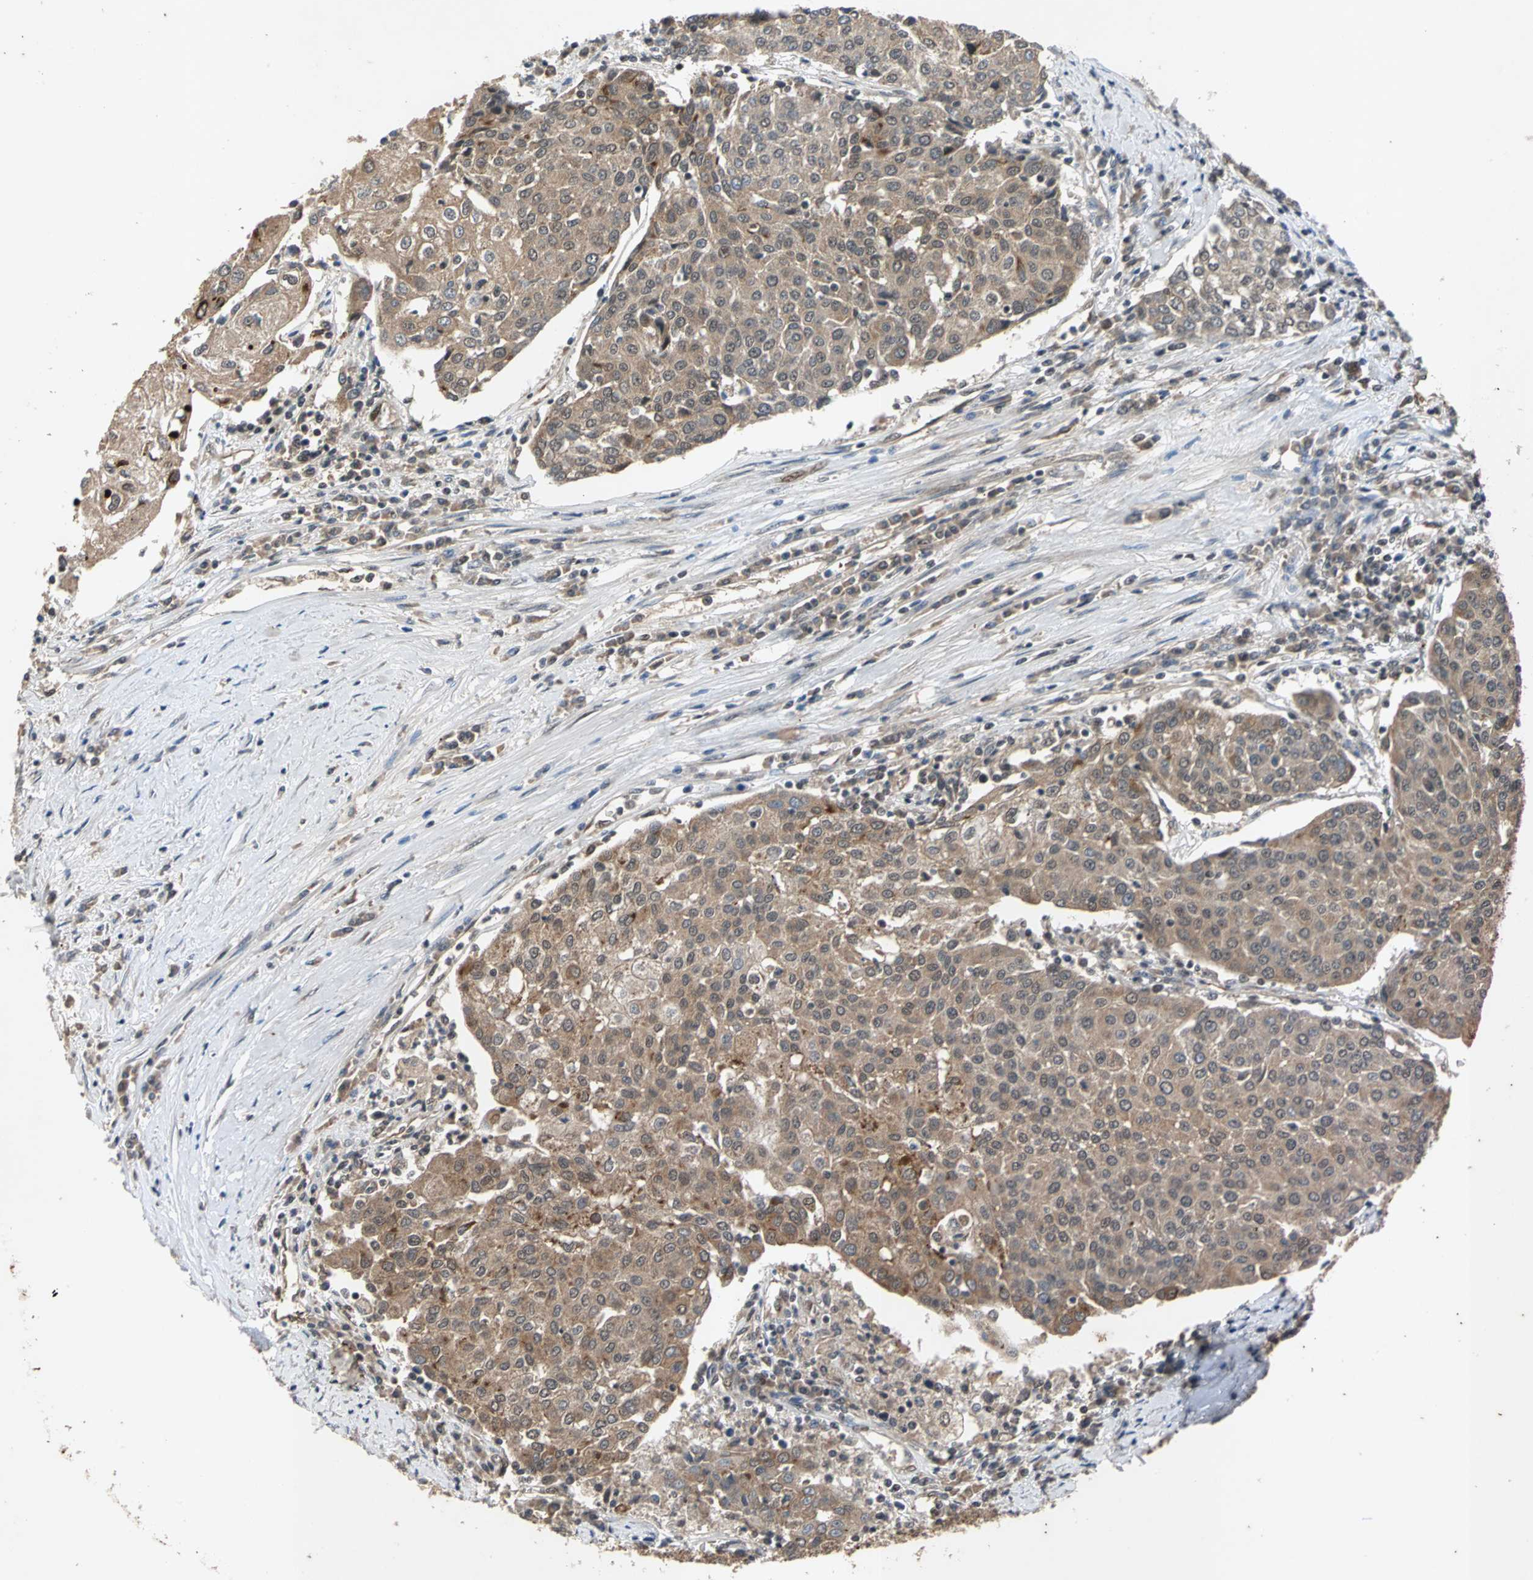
{"staining": {"intensity": "weak", "quantity": ">75%", "location": "cytoplasmic/membranous"}, "tissue": "urothelial cancer", "cell_type": "Tumor cells", "image_type": "cancer", "snomed": [{"axis": "morphology", "description": "Urothelial carcinoma, High grade"}, {"axis": "topography", "description": "Urinary bladder"}], "caption": "Immunohistochemistry micrograph of human urothelial cancer stained for a protein (brown), which exhibits low levels of weak cytoplasmic/membranous expression in approximately >75% of tumor cells.", "gene": "NOTCH3", "patient": {"sex": "female", "age": 85}}